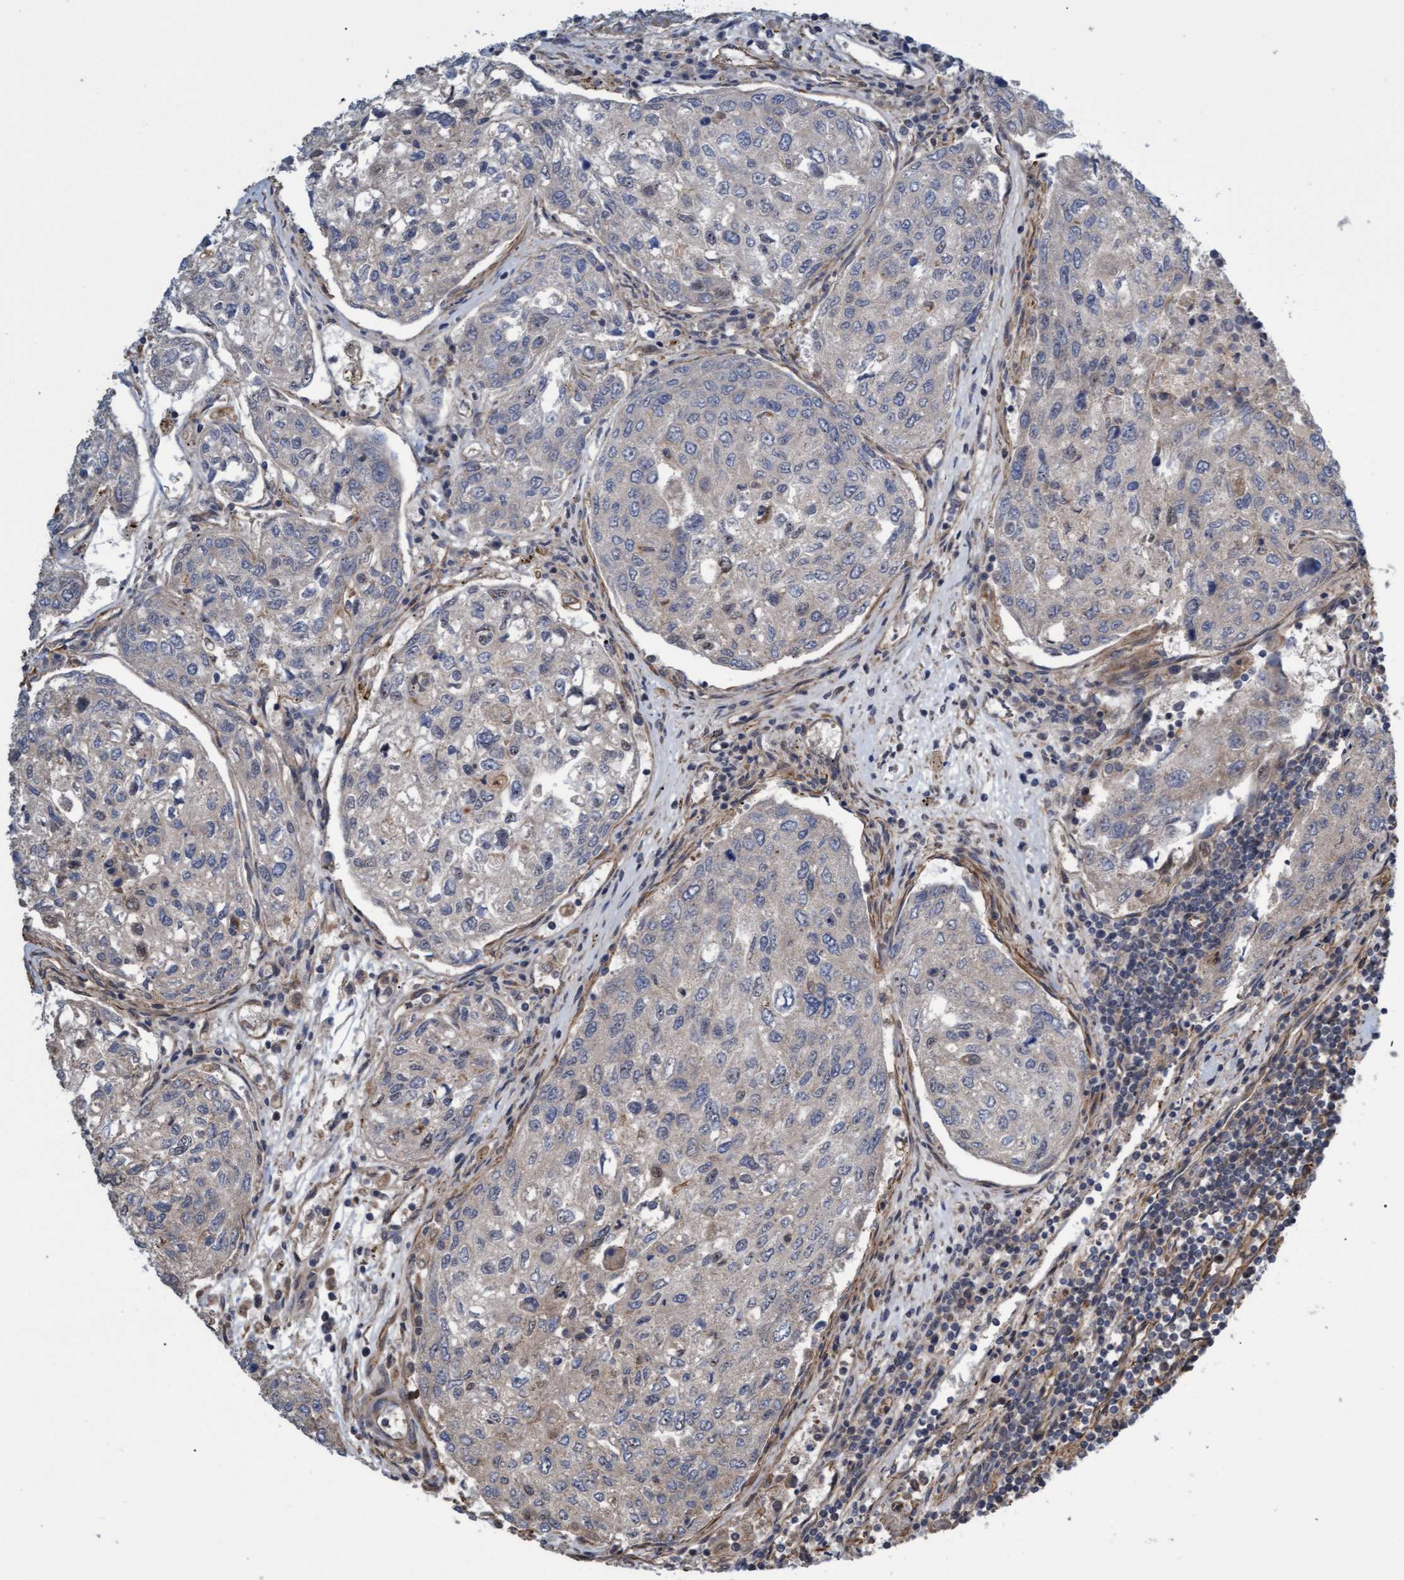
{"staining": {"intensity": "negative", "quantity": "none", "location": "none"}, "tissue": "urothelial cancer", "cell_type": "Tumor cells", "image_type": "cancer", "snomed": [{"axis": "morphology", "description": "Urothelial carcinoma, High grade"}, {"axis": "topography", "description": "Lymph node"}, {"axis": "topography", "description": "Urinary bladder"}], "caption": "Immunohistochemistry (IHC) photomicrograph of neoplastic tissue: human urothelial cancer stained with DAB (3,3'-diaminobenzidine) demonstrates no significant protein positivity in tumor cells. (Brightfield microscopy of DAB (3,3'-diaminobenzidine) immunohistochemistry (IHC) at high magnification).", "gene": "TNFRSF10B", "patient": {"sex": "male", "age": 51}}